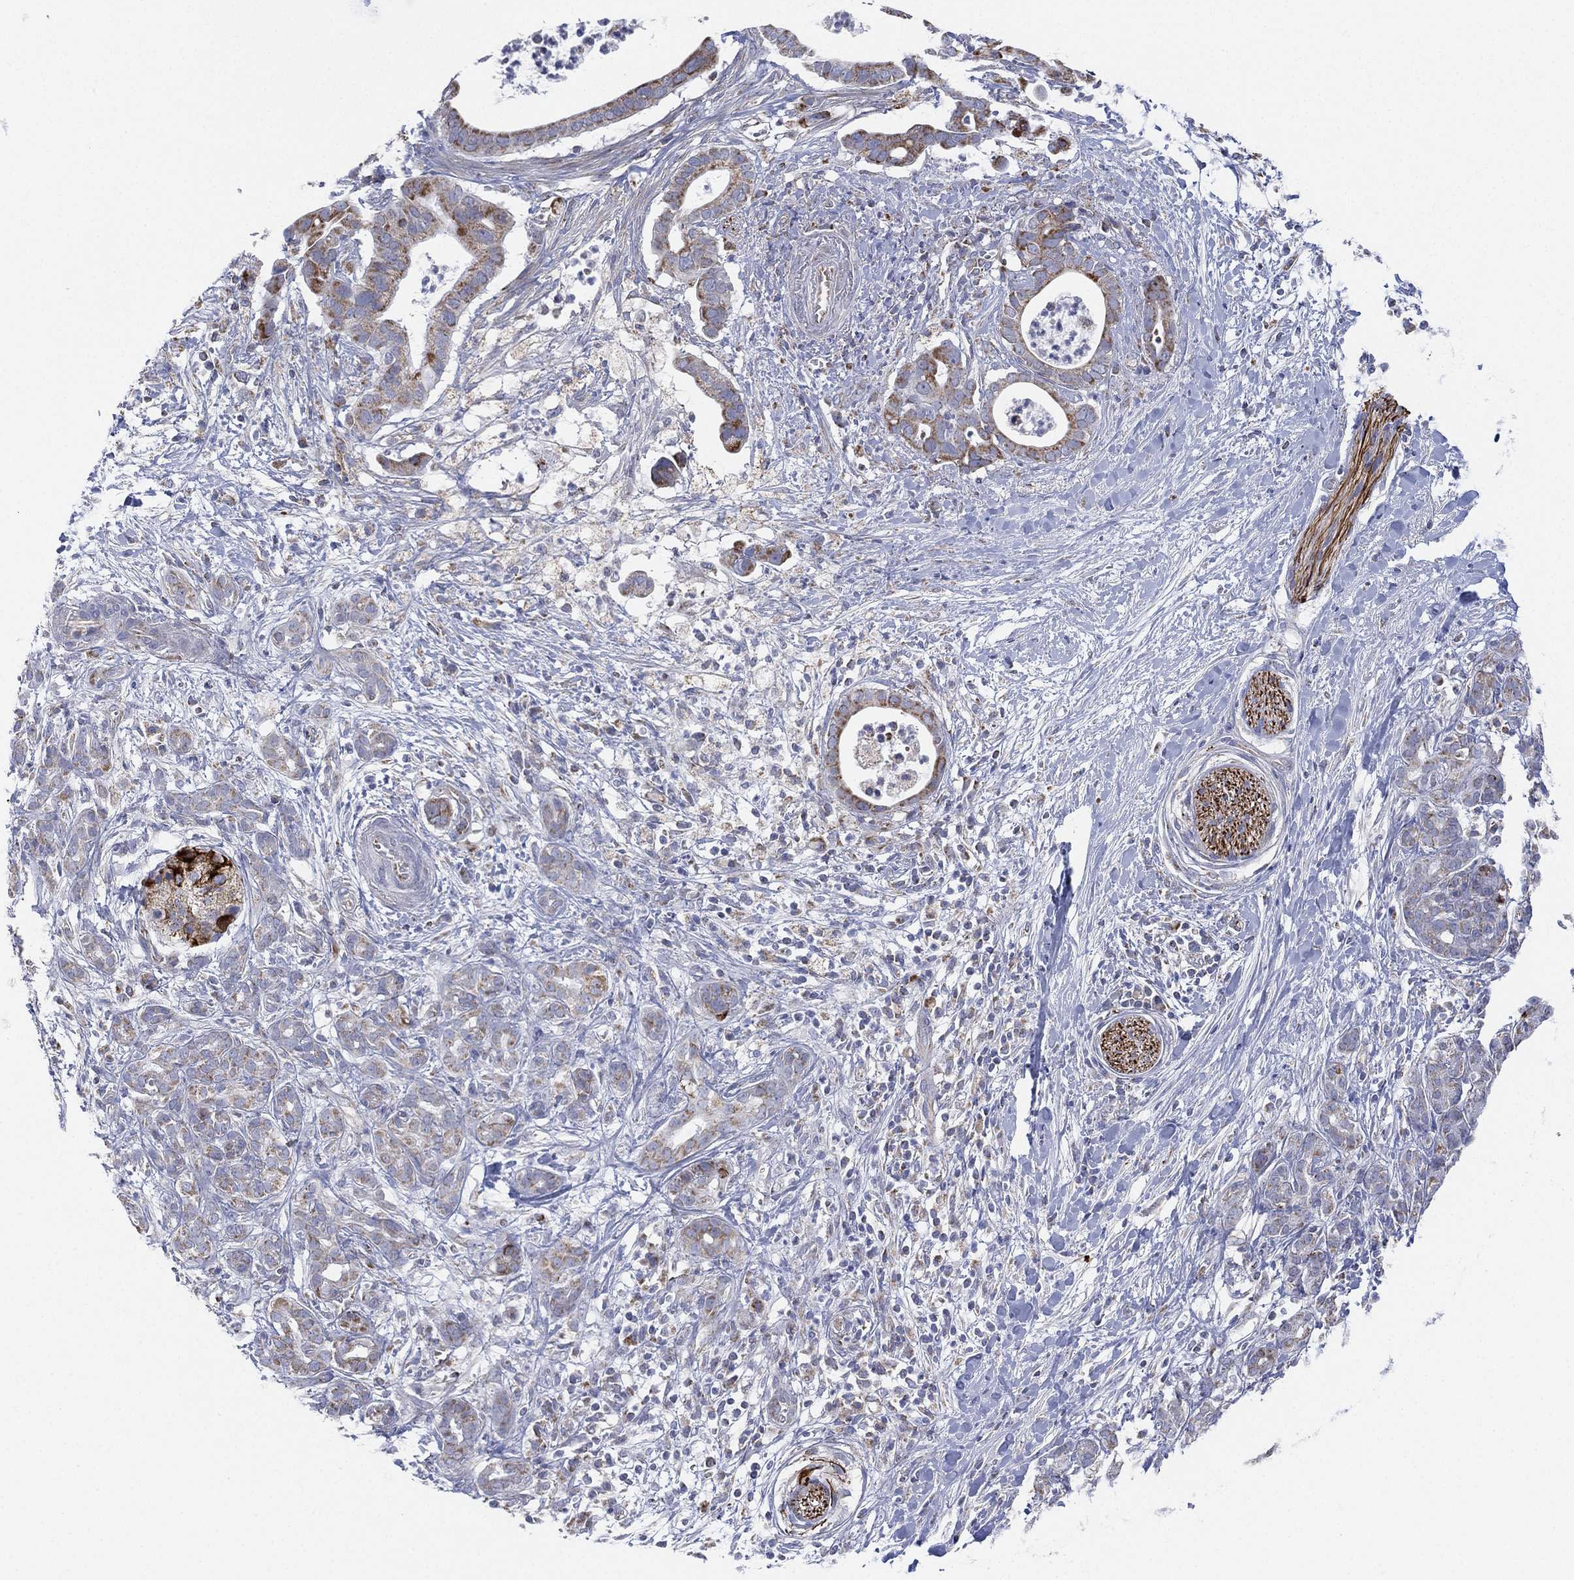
{"staining": {"intensity": "moderate", "quantity": "<25%", "location": "cytoplasmic/membranous"}, "tissue": "pancreatic cancer", "cell_type": "Tumor cells", "image_type": "cancer", "snomed": [{"axis": "morphology", "description": "Adenocarcinoma, NOS"}, {"axis": "topography", "description": "Pancreas"}], "caption": "This is a photomicrograph of immunohistochemistry (IHC) staining of adenocarcinoma (pancreatic), which shows moderate positivity in the cytoplasmic/membranous of tumor cells.", "gene": "INA", "patient": {"sex": "male", "age": 61}}